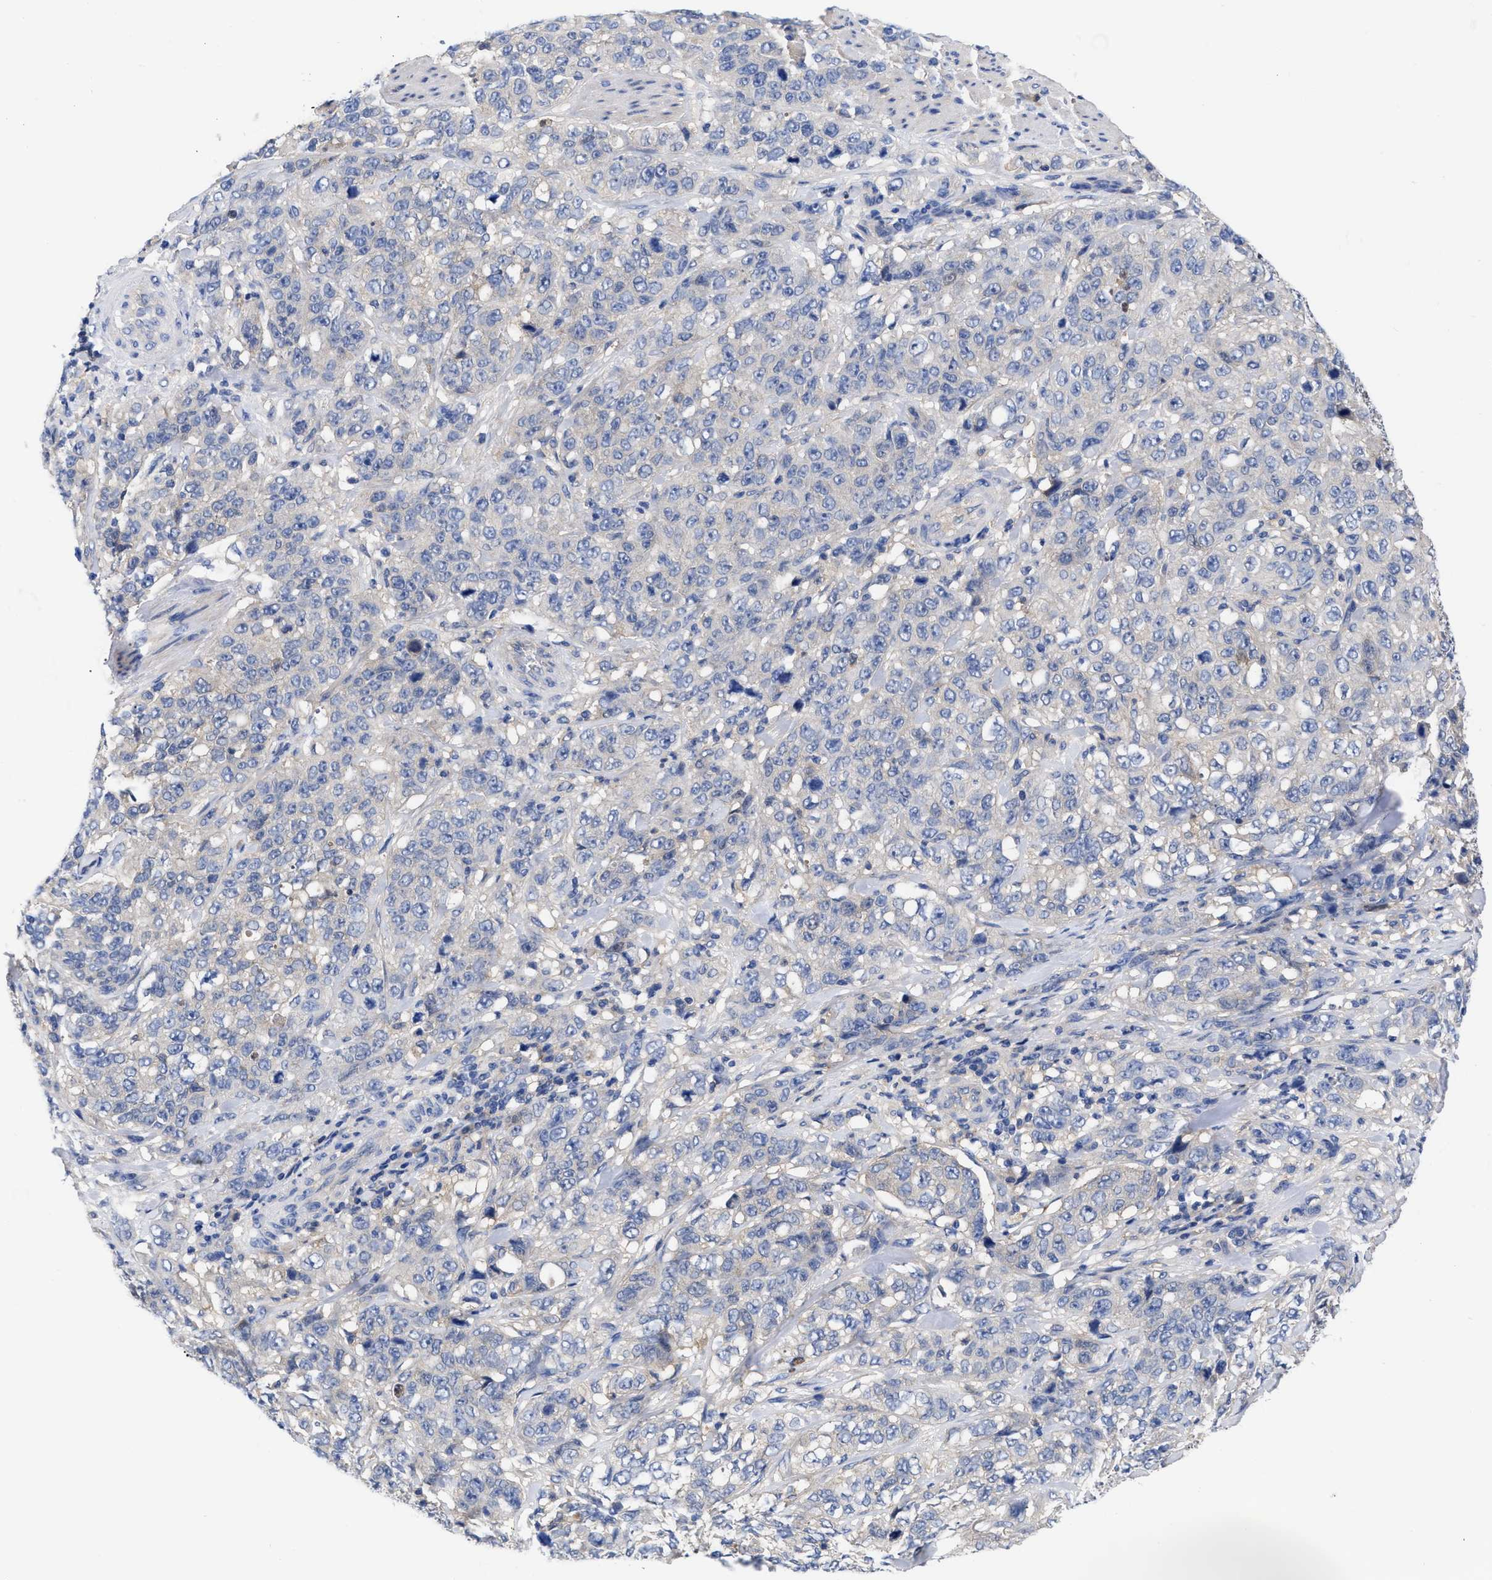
{"staining": {"intensity": "negative", "quantity": "none", "location": "none"}, "tissue": "stomach cancer", "cell_type": "Tumor cells", "image_type": "cancer", "snomed": [{"axis": "morphology", "description": "Adenocarcinoma, NOS"}, {"axis": "topography", "description": "Stomach"}], "caption": "Immunohistochemical staining of human stomach cancer (adenocarcinoma) exhibits no significant expression in tumor cells.", "gene": "RBKS", "patient": {"sex": "male", "age": 48}}